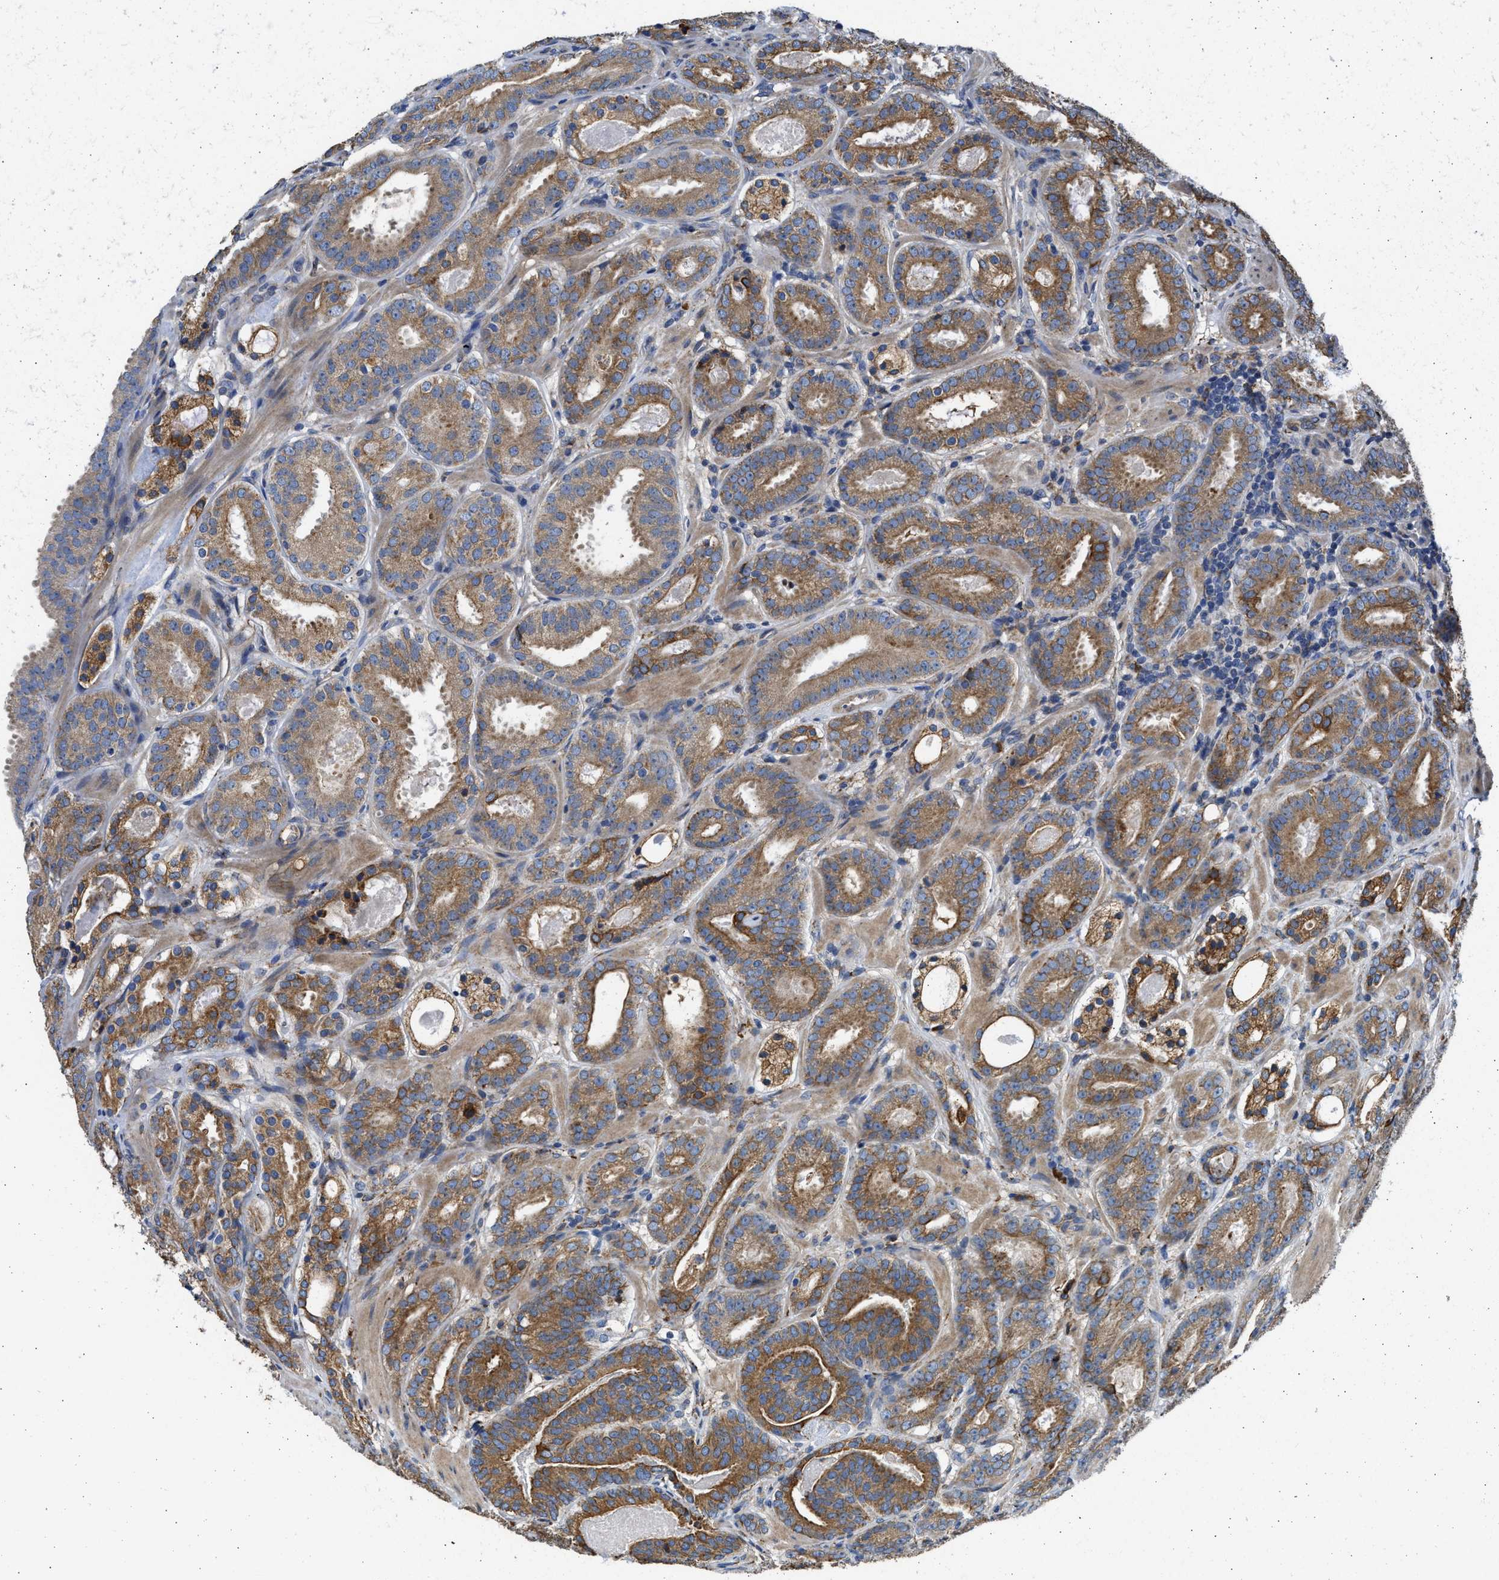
{"staining": {"intensity": "moderate", "quantity": ">75%", "location": "cytoplasmic/membranous"}, "tissue": "prostate cancer", "cell_type": "Tumor cells", "image_type": "cancer", "snomed": [{"axis": "morphology", "description": "Adenocarcinoma, Low grade"}, {"axis": "topography", "description": "Prostate"}], "caption": "A photomicrograph of human prostate cancer (low-grade adenocarcinoma) stained for a protein displays moderate cytoplasmic/membranous brown staining in tumor cells. Nuclei are stained in blue.", "gene": "PLD2", "patient": {"sex": "male", "age": 69}}